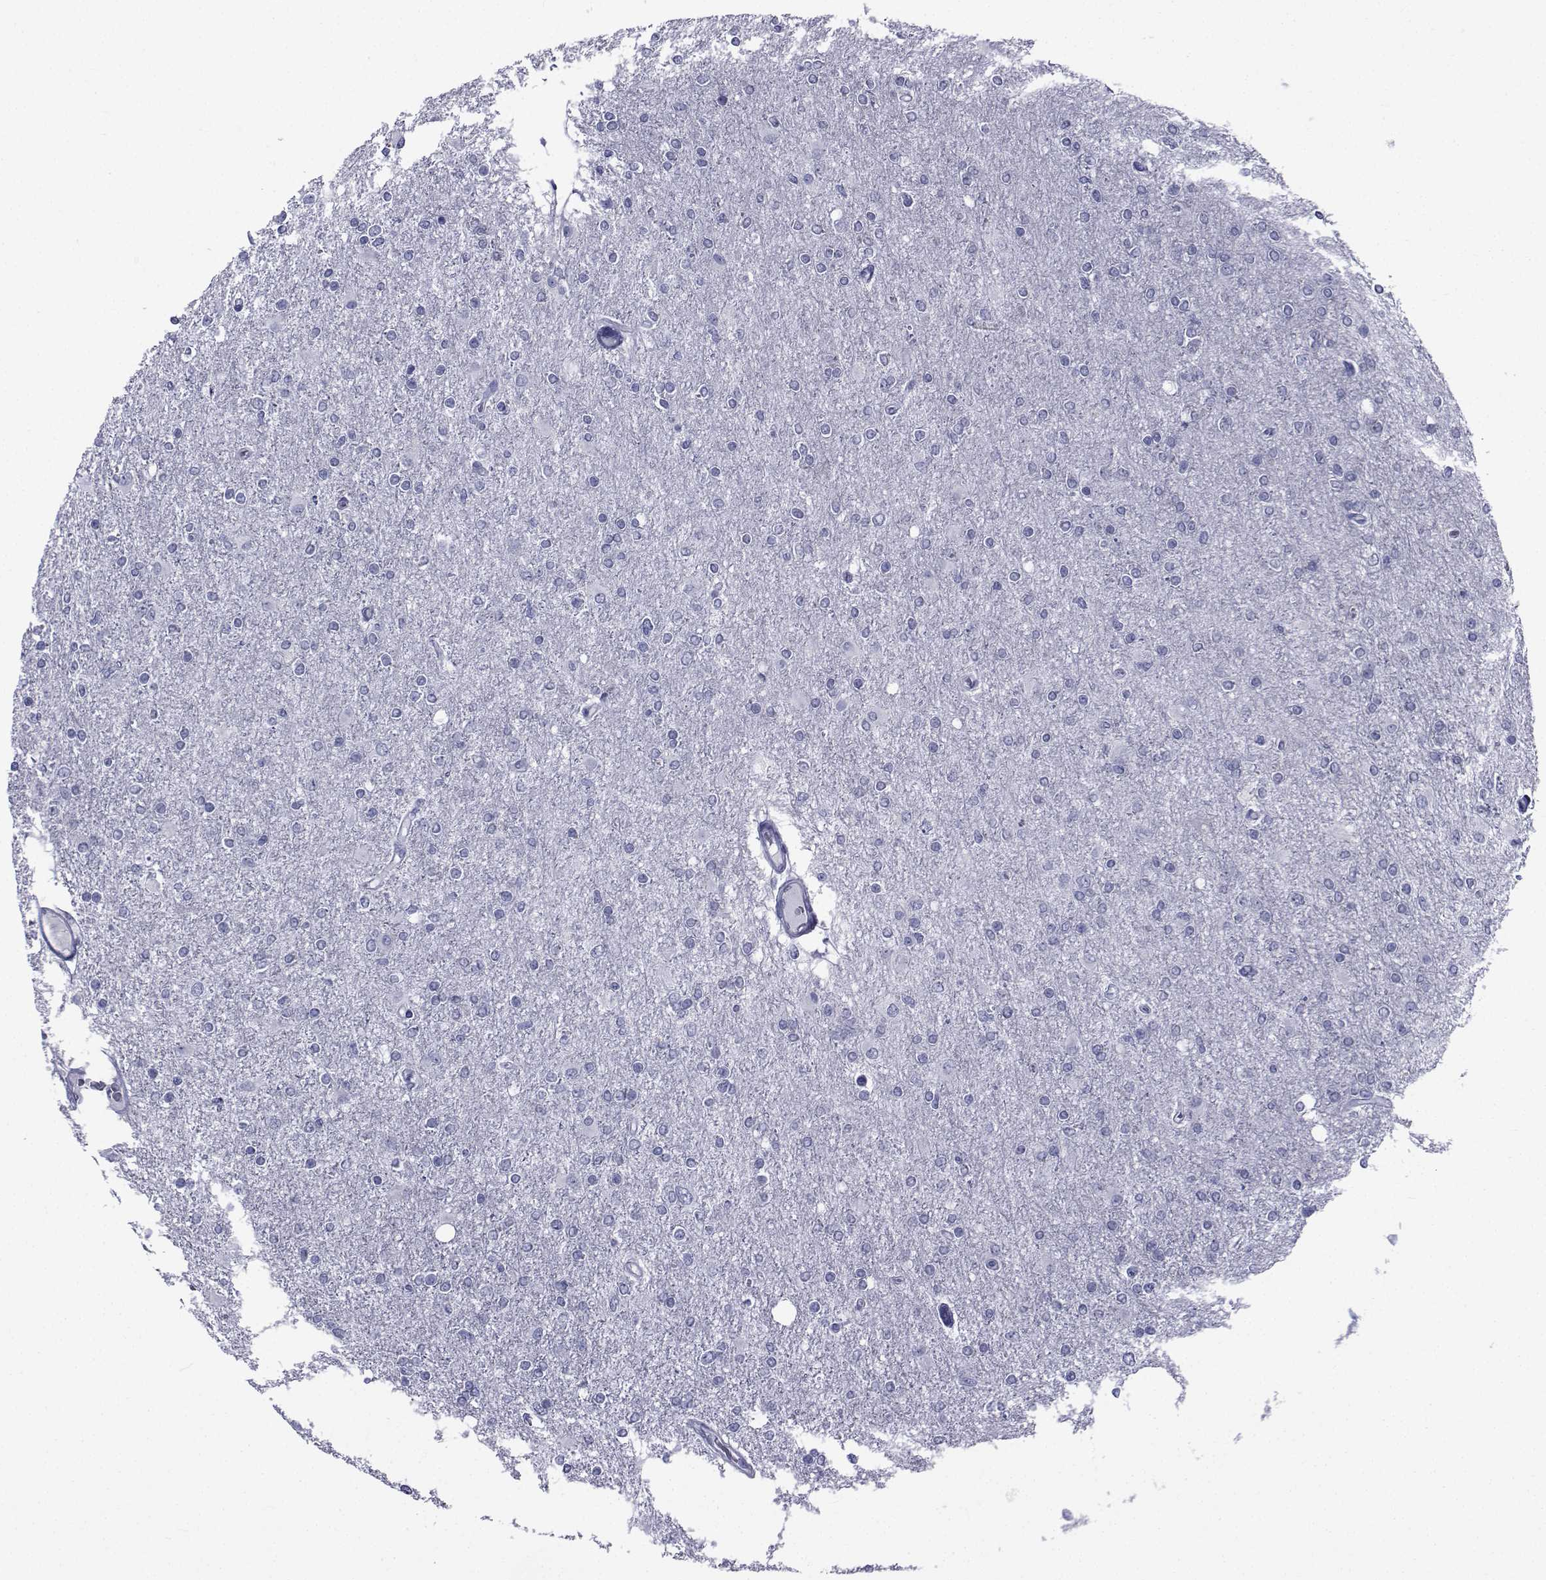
{"staining": {"intensity": "negative", "quantity": "none", "location": "none"}, "tissue": "glioma", "cell_type": "Tumor cells", "image_type": "cancer", "snomed": [{"axis": "morphology", "description": "Glioma, malignant, High grade"}, {"axis": "topography", "description": "Cerebral cortex"}], "caption": "Protein analysis of glioma demonstrates no significant expression in tumor cells.", "gene": "ROPN1", "patient": {"sex": "male", "age": 70}}